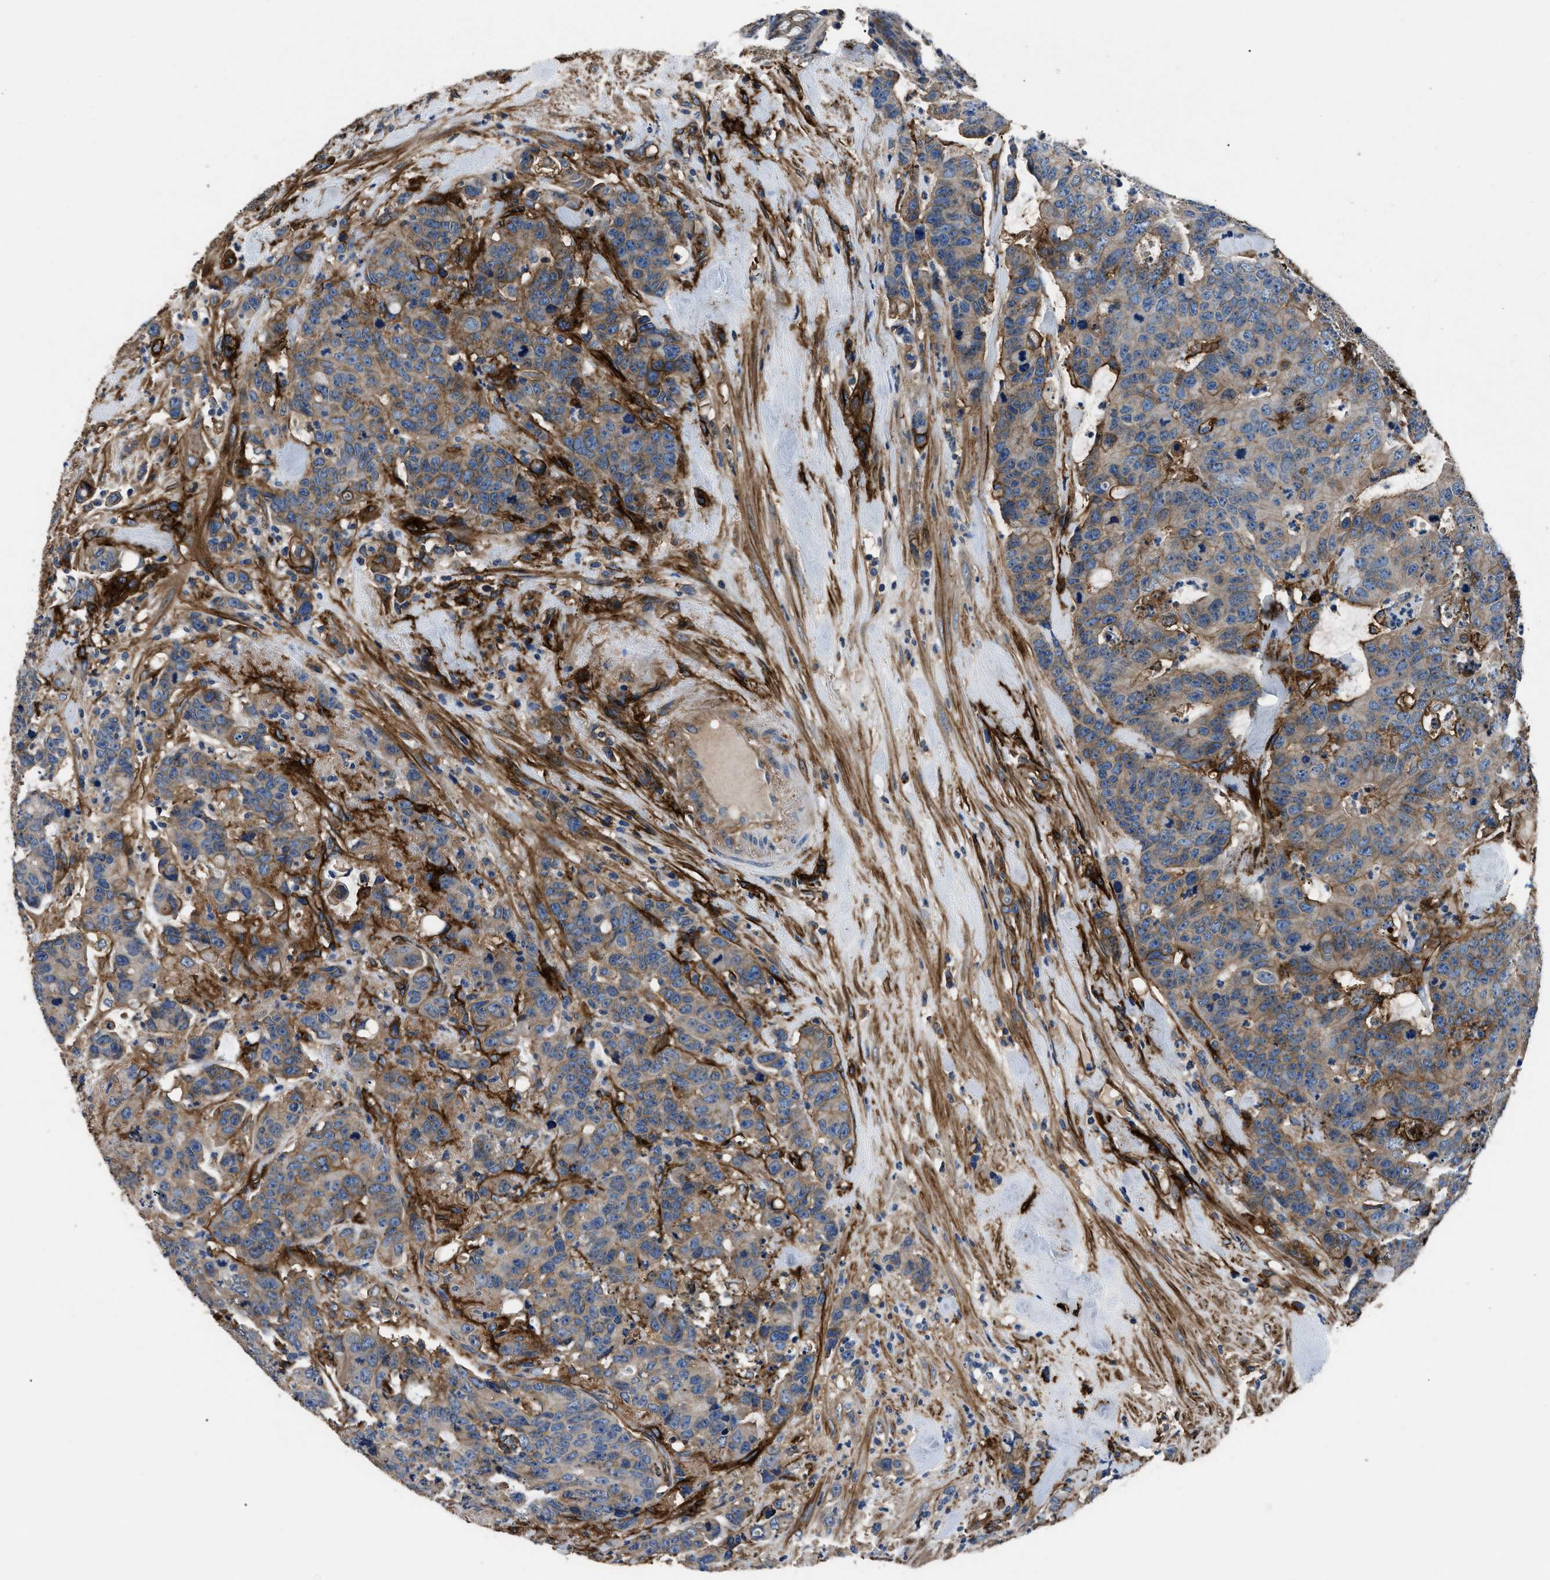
{"staining": {"intensity": "weak", "quantity": ">75%", "location": "cytoplasmic/membranous"}, "tissue": "colorectal cancer", "cell_type": "Tumor cells", "image_type": "cancer", "snomed": [{"axis": "morphology", "description": "Adenocarcinoma, NOS"}, {"axis": "topography", "description": "Colon"}], "caption": "IHC of colorectal adenocarcinoma shows low levels of weak cytoplasmic/membranous staining in about >75% of tumor cells. The protein of interest is shown in brown color, while the nuclei are stained blue.", "gene": "CD276", "patient": {"sex": "female", "age": 86}}